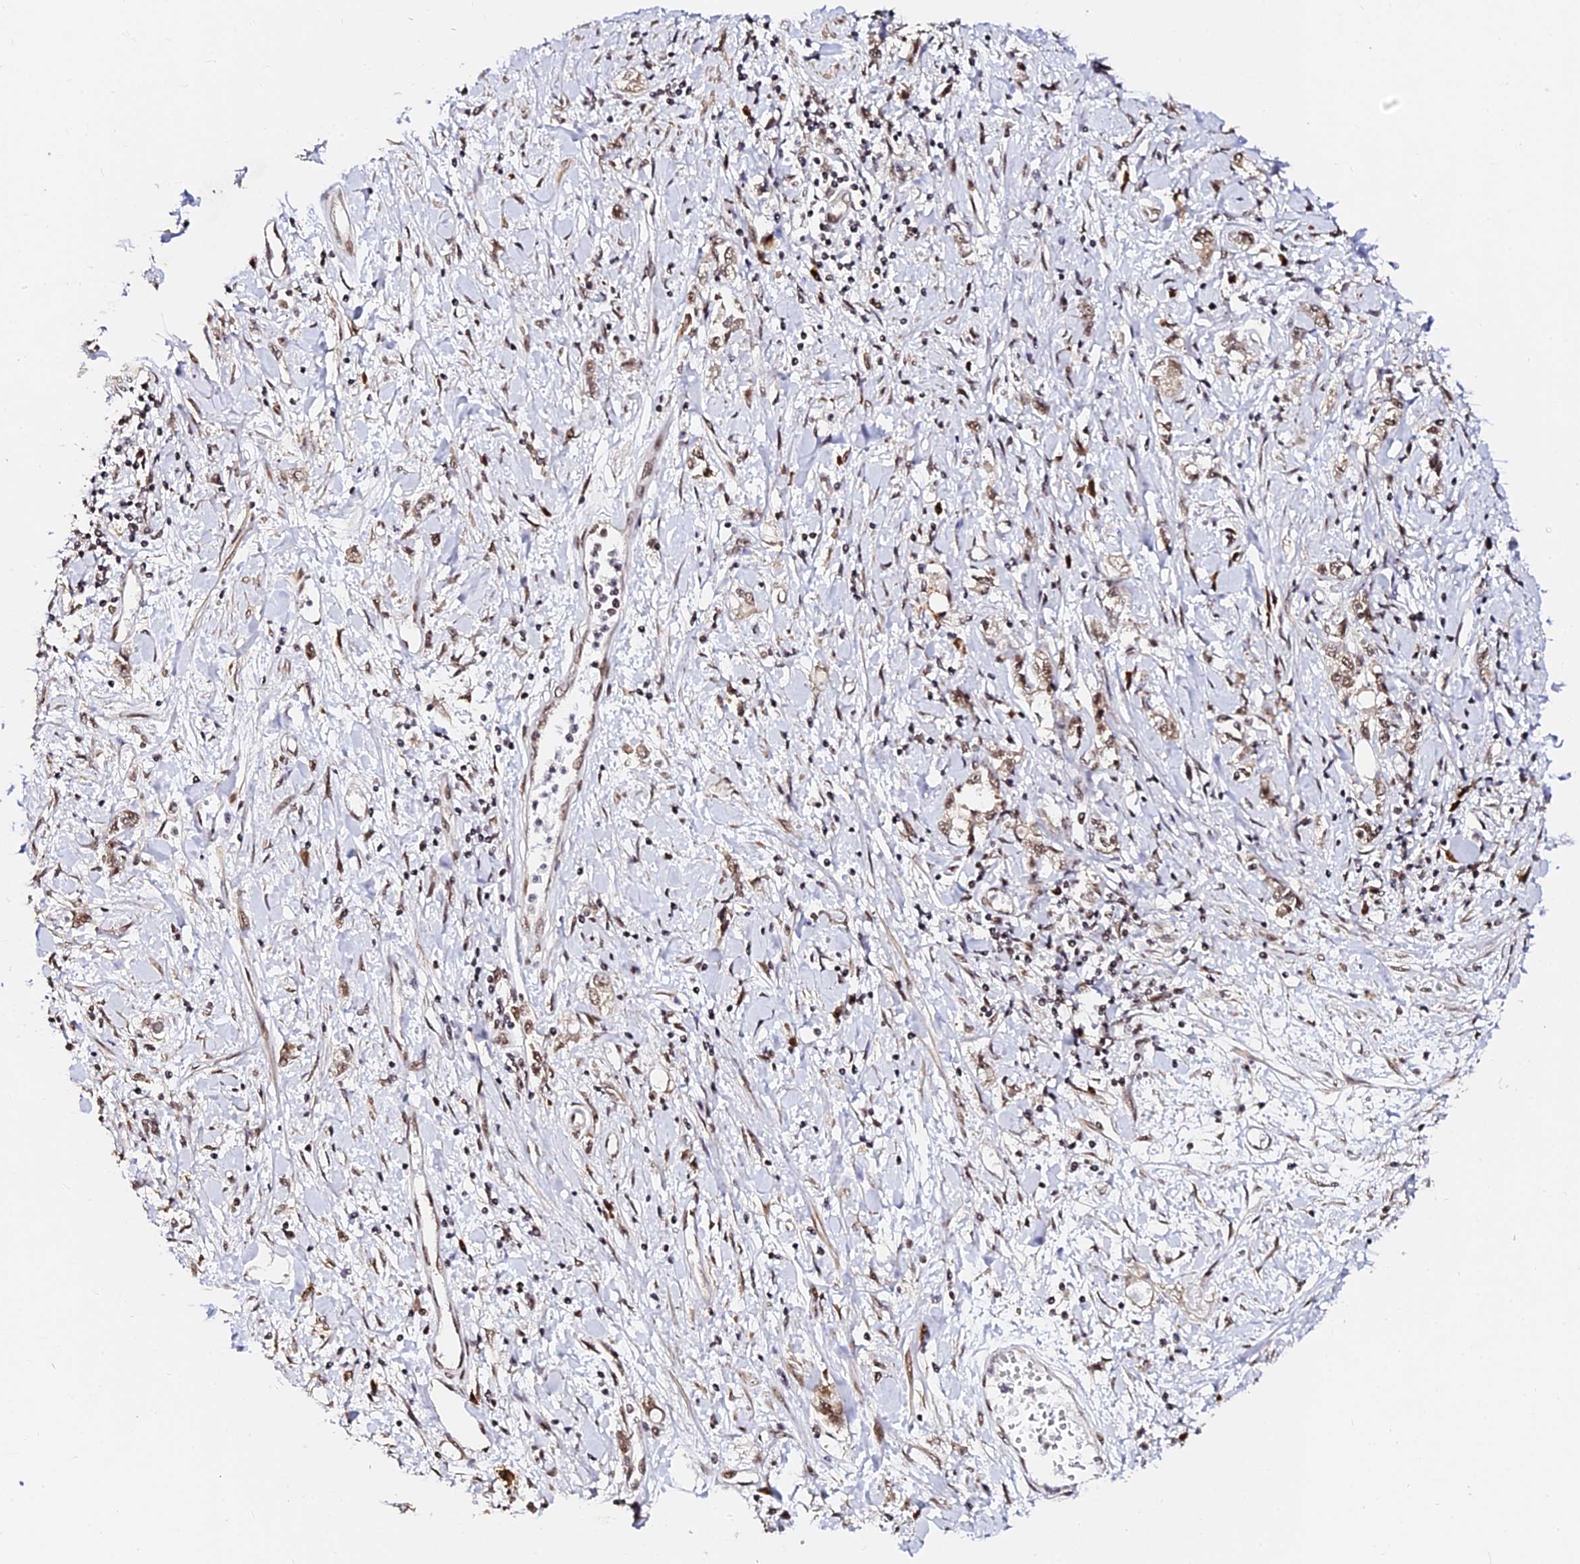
{"staining": {"intensity": "moderate", "quantity": ">75%", "location": "nuclear"}, "tissue": "stomach cancer", "cell_type": "Tumor cells", "image_type": "cancer", "snomed": [{"axis": "morphology", "description": "Adenocarcinoma, NOS"}, {"axis": "topography", "description": "Stomach"}], "caption": "Immunohistochemistry (IHC) image of human adenocarcinoma (stomach) stained for a protein (brown), which demonstrates medium levels of moderate nuclear staining in about >75% of tumor cells.", "gene": "MCRS1", "patient": {"sex": "female", "age": 76}}